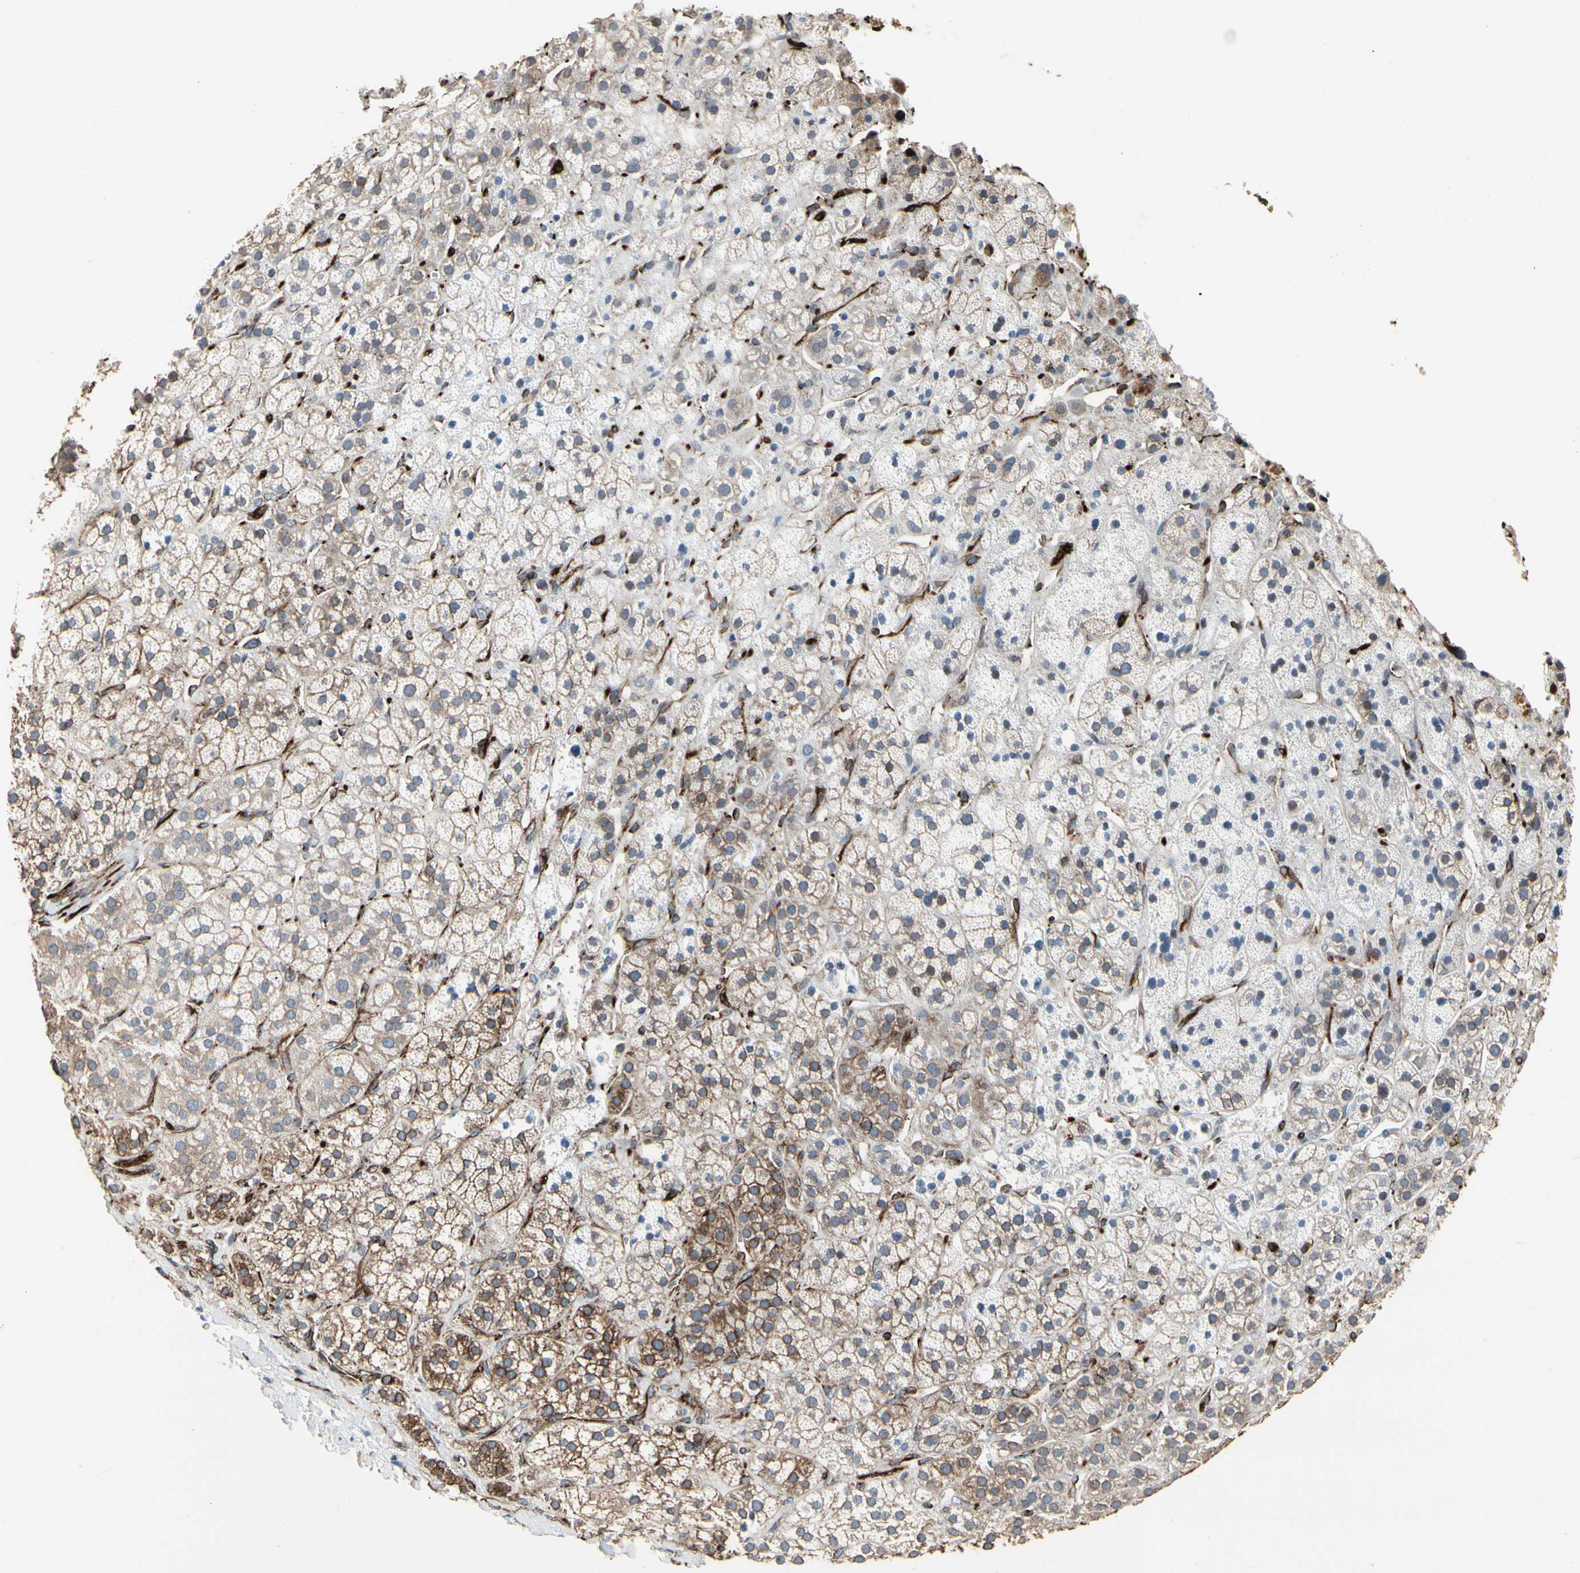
{"staining": {"intensity": "moderate", "quantity": "25%-75%", "location": "cytoplasmic/membranous"}, "tissue": "adrenal gland", "cell_type": "Glandular cells", "image_type": "normal", "snomed": [{"axis": "morphology", "description": "Normal tissue, NOS"}, {"axis": "topography", "description": "Adrenal gland"}], "caption": "Adrenal gland stained with immunohistochemistry exhibits moderate cytoplasmic/membranous positivity in approximately 25%-75% of glandular cells.", "gene": "TUBA1A", "patient": {"sex": "male", "age": 56}}